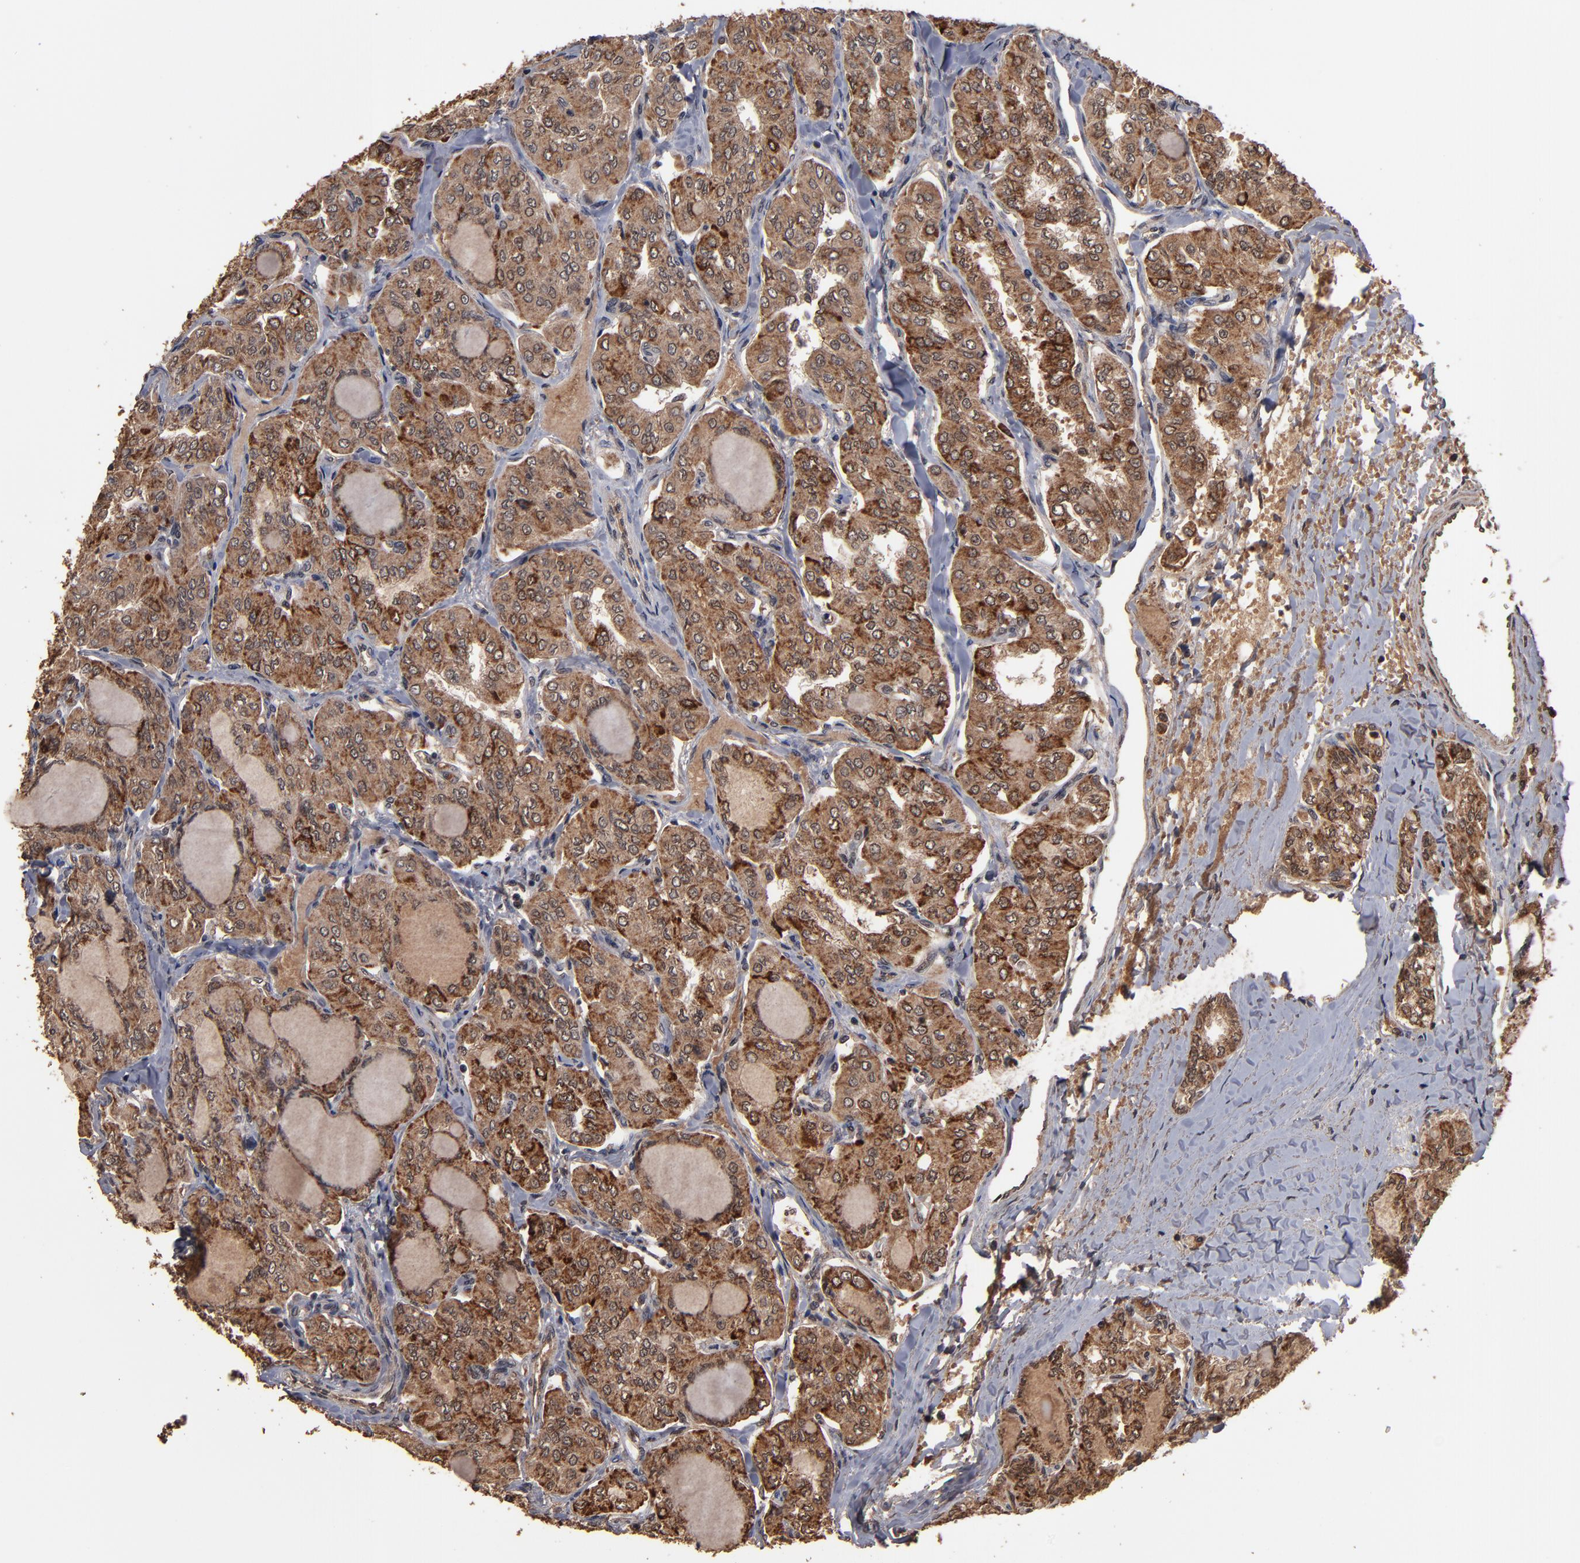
{"staining": {"intensity": "strong", "quantity": ">75%", "location": "nuclear"}, "tissue": "thyroid cancer", "cell_type": "Tumor cells", "image_type": "cancer", "snomed": [{"axis": "morphology", "description": "Papillary adenocarcinoma, NOS"}, {"axis": "topography", "description": "Thyroid gland"}], "caption": "Thyroid cancer stained with DAB (3,3'-diaminobenzidine) IHC shows high levels of strong nuclear staining in approximately >75% of tumor cells.", "gene": "NXF2B", "patient": {"sex": "male", "age": 20}}